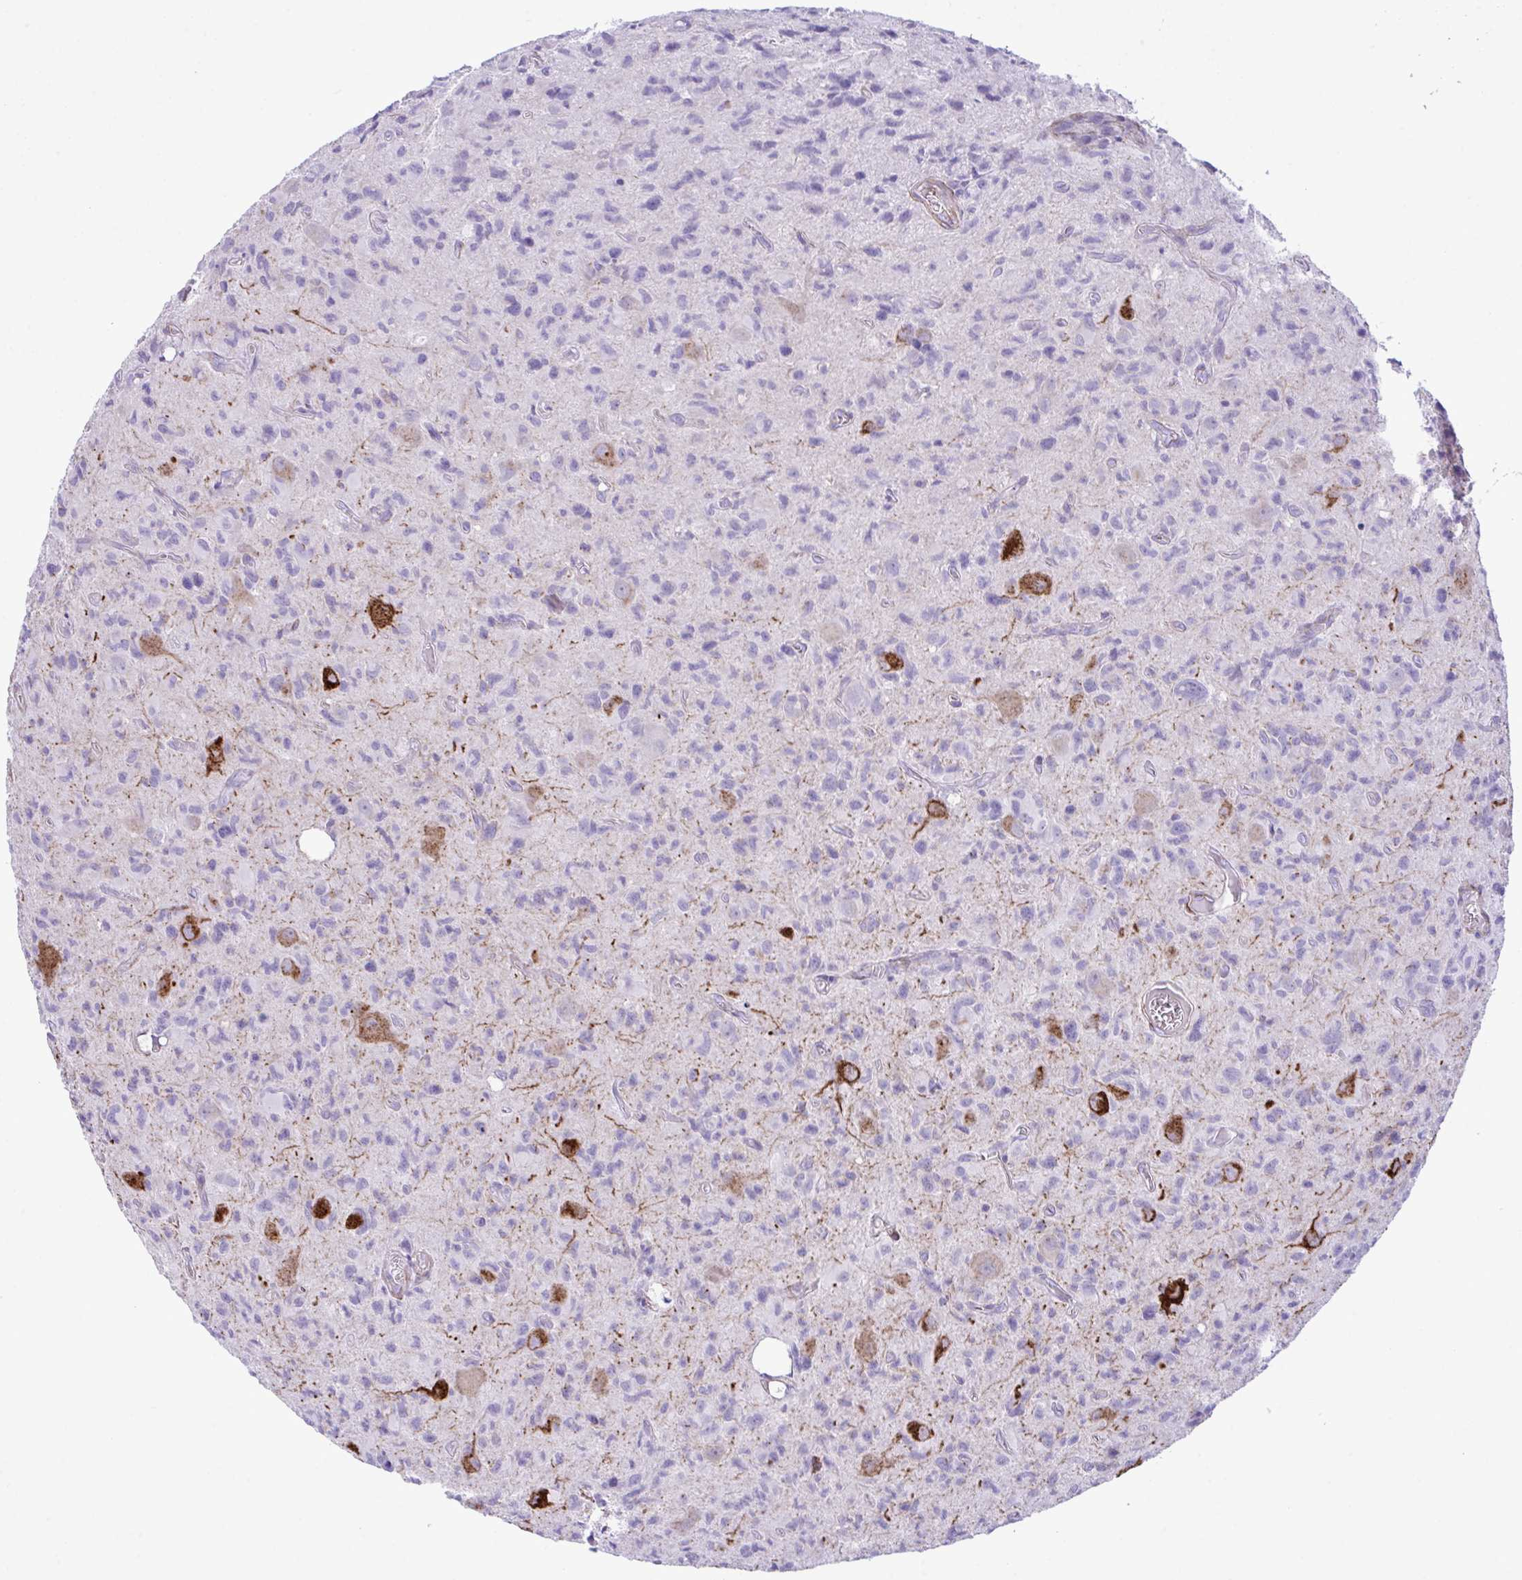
{"staining": {"intensity": "negative", "quantity": "none", "location": "none"}, "tissue": "glioma", "cell_type": "Tumor cells", "image_type": "cancer", "snomed": [{"axis": "morphology", "description": "Glioma, malignant, High grade"}, {"axis": "topography", "description": "Brain"}], "caption": "Image shows no significant protein expression in tumor cells of high-grade glioma (malignant). (DAB (3,3'-diaminobenzidine) immunohistochemistry, high magnification).", "gene": "SYNPO2L", "patient": {"sex": "male", "age": 76}}